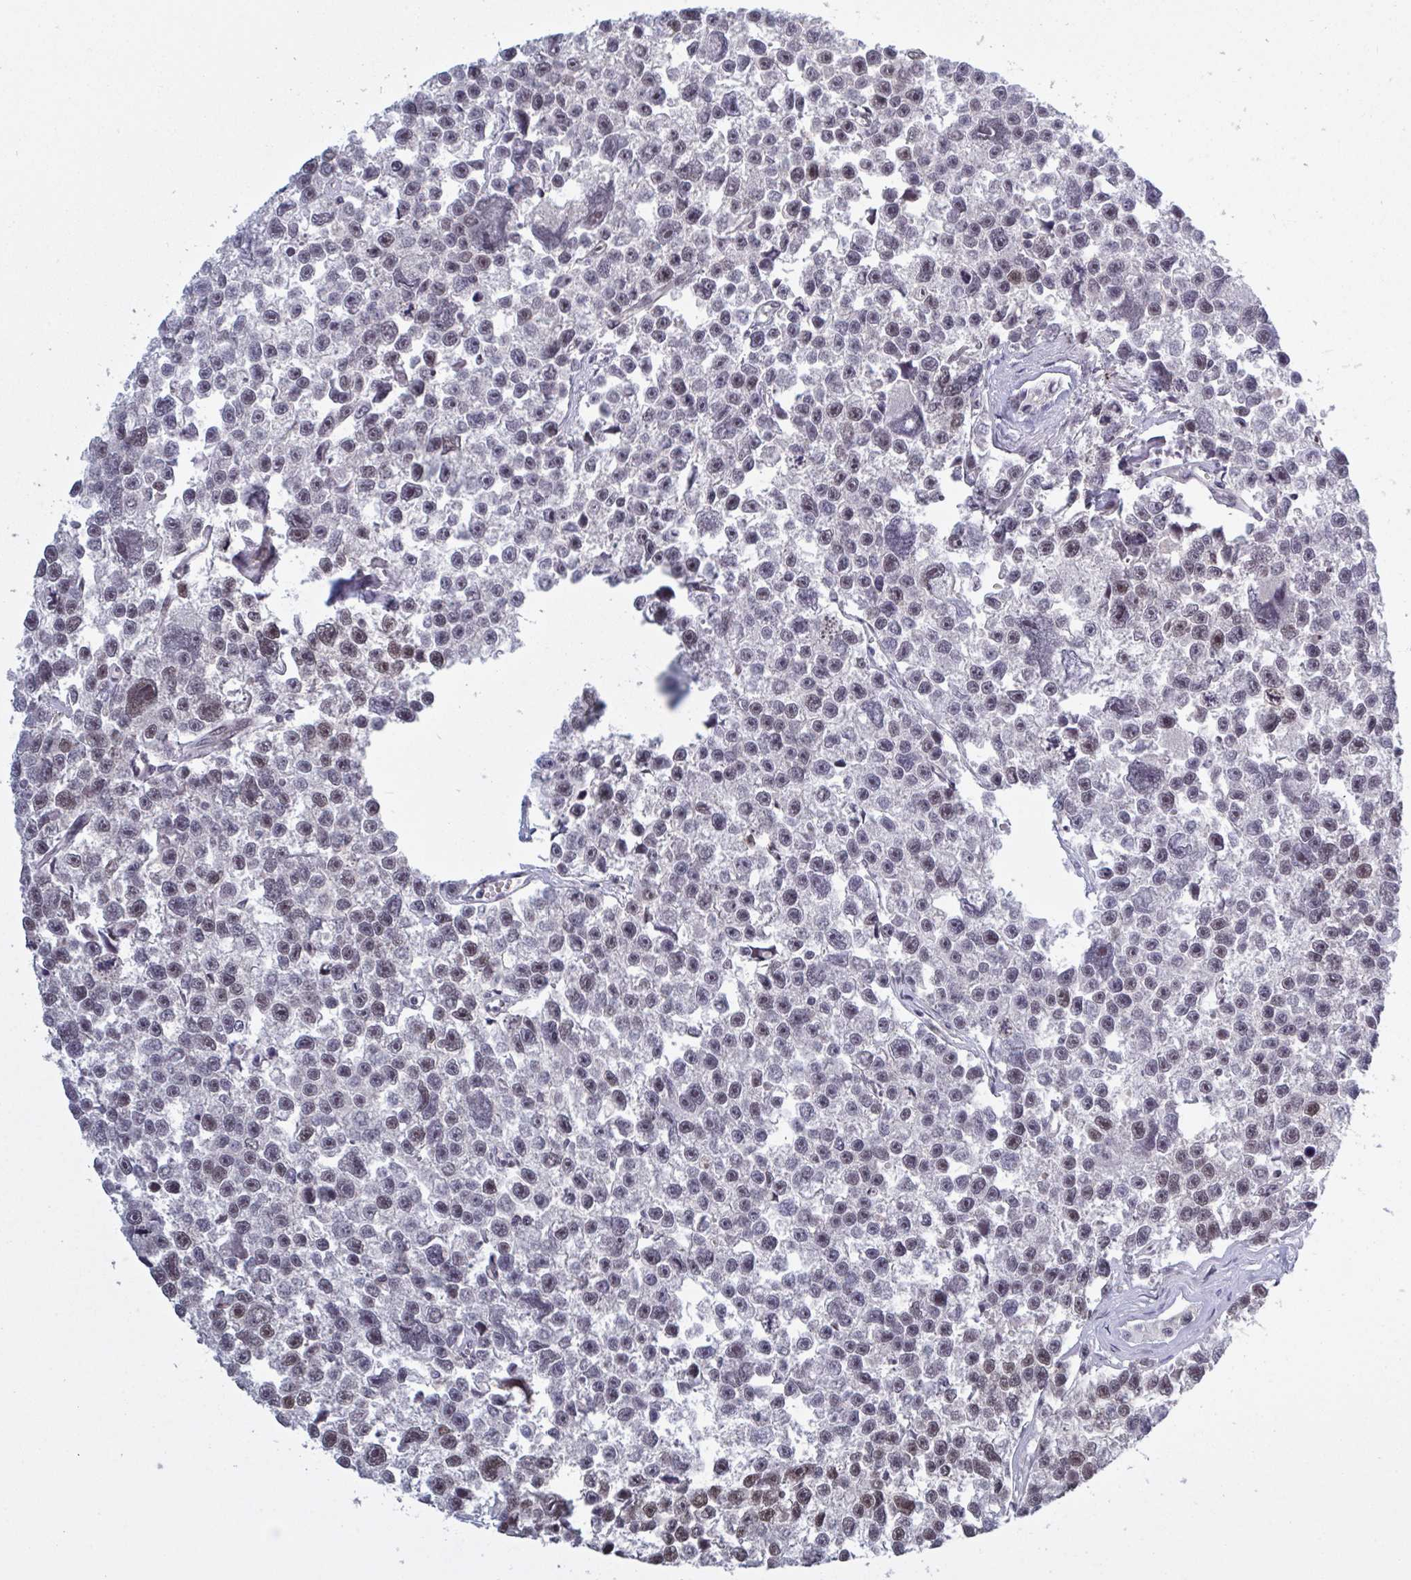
{"staining": {"intensity": "weak", "quantity": ">75%", "location": "nuclear"}, "tissue": "testis cancer", "cell_type": "Tumor cells", "image_type": "cancer", "snomed": [{"axis": "morphology", "description": "Seminoma, NOS"}, {"axis": "topography", "description": "Testis"}], "caption": "The histopathology image reveals a brown stain indicating the presence of a protein in the nuclear of tumor cells in testis cancer. The staining was performed using DAB to visualize the protein expression in brown, while the nuclei were stained in blue with hematoxylin (Magnification: 20x).", "gene": "BCL7B", "patient": {"sex": "male", "age": 26}}